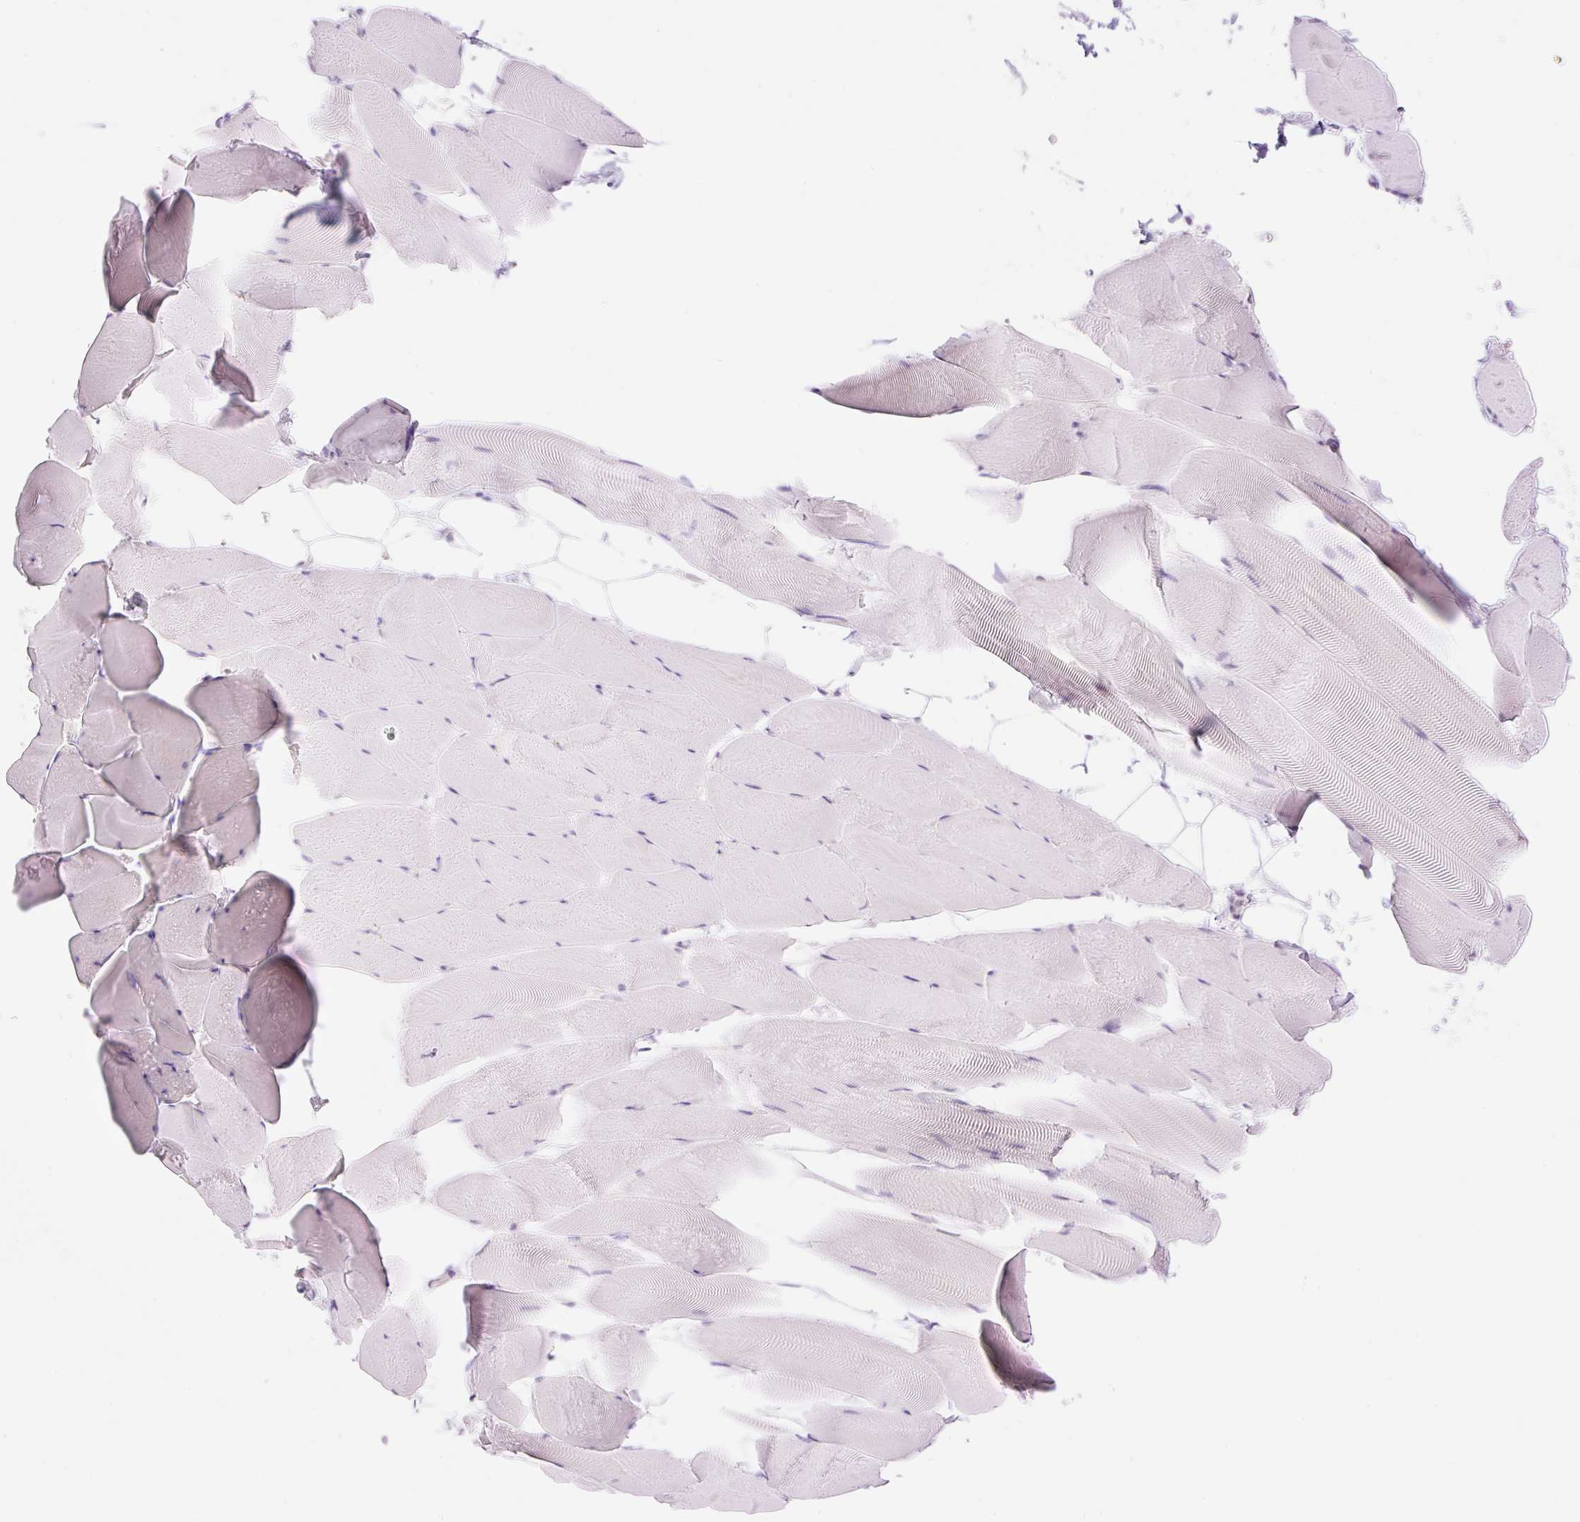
{"staining": {"intensity": "negative", "quantity": "none", "location": "none"}, "tissue": "skeletal muscle", "cell_type": "Myocytes", "image_type": "normal", "snomed": [{"axis": "morphology", "description": "Normal tissue, NOS"}, {"axis": "topography", "description": "Skeletal muscle"}], "caption": "A high-resolution histopathology image shows immunohistochemistry staining of normal skeletal muscle, which displays no significant staining in myocytes.", "gene": "PALM3", "patient": {"sex": "female", "age": 64}}